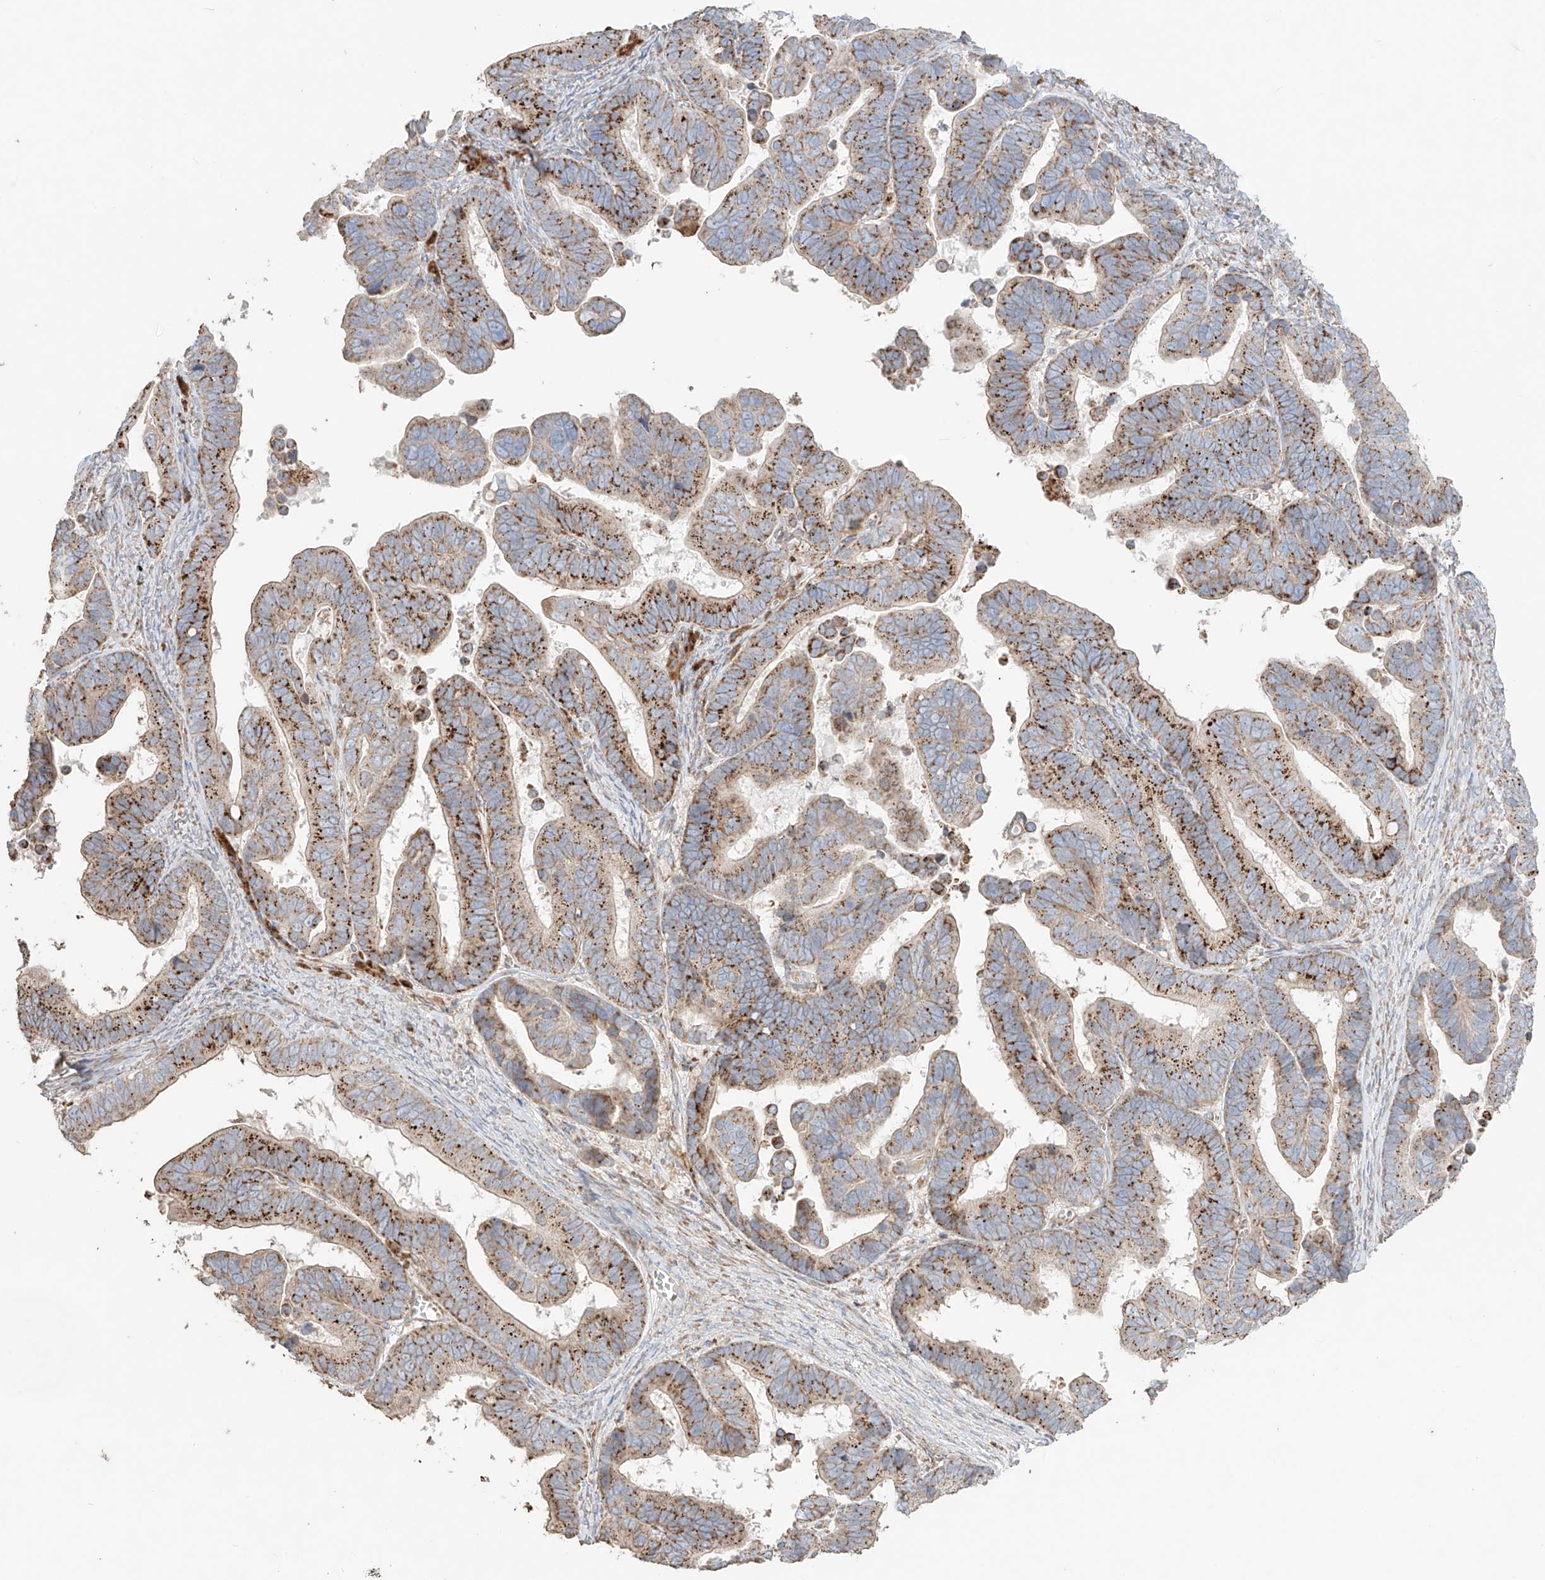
{"staining": {"intensity": "moderate", "quantity": ">75%", "location": "cytoplasmic/membranous"}, "tissue": "ovarian cancer", "cell_type": "Tumor cells", "image_type": "cancer", "snomed": [{"axis": "morphology", "description": "Cystadenocarcinoma, serous, NOS"}, {"axis": "topography", "description": "Ovary"}], "caption": "The photomicrograph reveals a brown stain indicating the presence of a protein in the cytoplasmic/membranous of tumor cells in serous cystadenocarcinoma (ovarian).", "gene": "COLGALT2", "patient": {"sex": "female", "age": 56}}